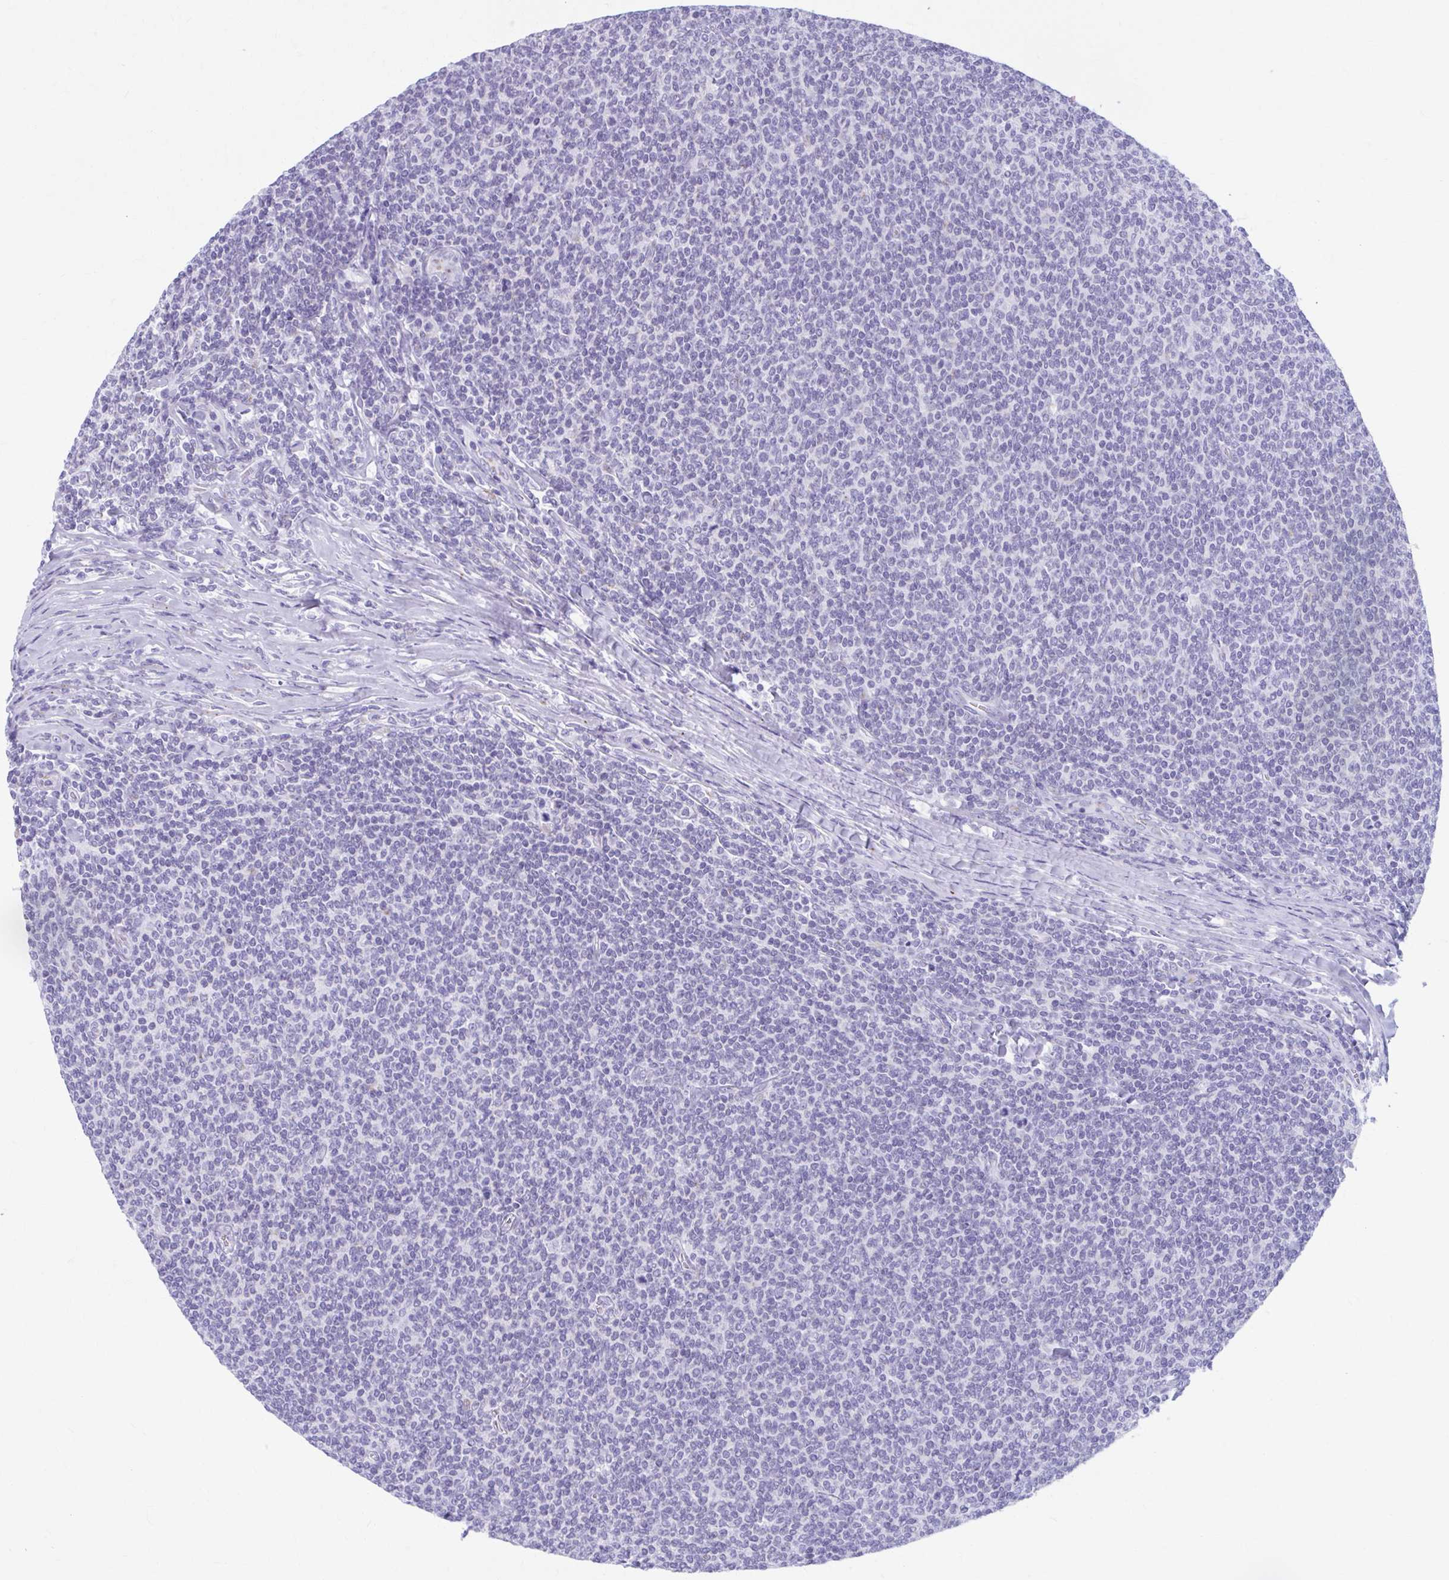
{"staining": {"intensity": "negative", "quantity": "none", "location": "none"}, "tissue": "lymphoma", "cell_type": "Tumor cells", "image_type": "cancer", "snomed": [{"axis": "morphology", "description": "Malignant lymphoma, non-Hodgkin's type, Low grade"}, {"axis": "topography", "description": "Lymph node"}], "caption": "This is an immunohistochemistry (IHC) histopathology image of low-grade malignant lymphoma, non-Hodgkin's type. There is no positivity in tumor cells.", "gene": "KCNE2", "patient": {"sex": "male", "age": 52}}